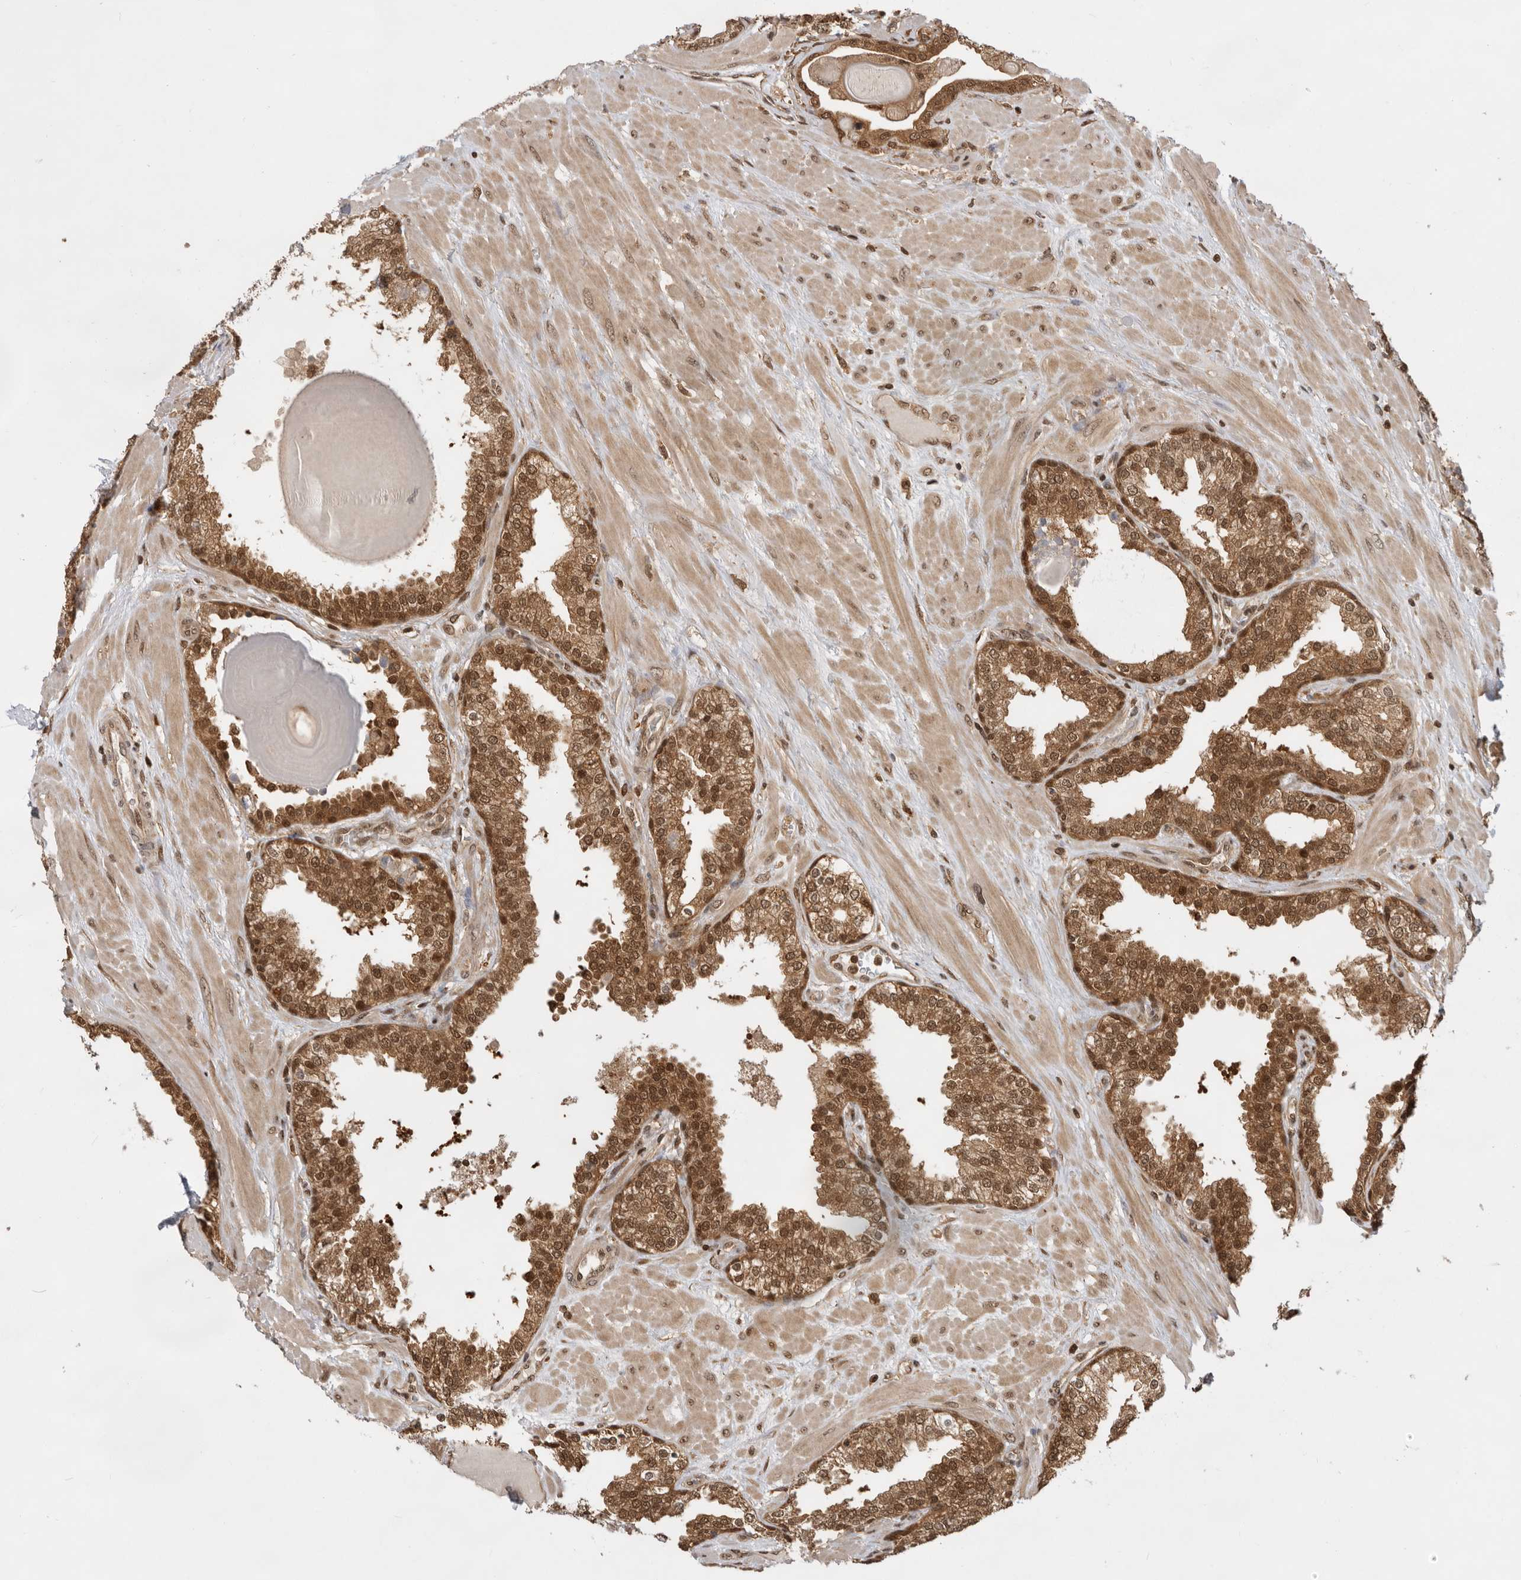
{"staining": {"intensity": "strong", "quantity": ">75%", "location": "cytoplasmic/membranous,nuclear"}, "tissue": "prostate", "cell_type": "Glandular cells", "image_type": "normal", "snomed": [{"axis": "morphology", "description": "Normal tissue, NOS"}, {"axis": "topography", "description": "Prostate"}], "caption": "Glandular cells reveal high levels of strong cytoplasmic/membranous,nuclear expression in about >75% of cells in unremarkable prostate.", "gene": "ADPRS", "patient": {"sex": "male", "age": 51}}